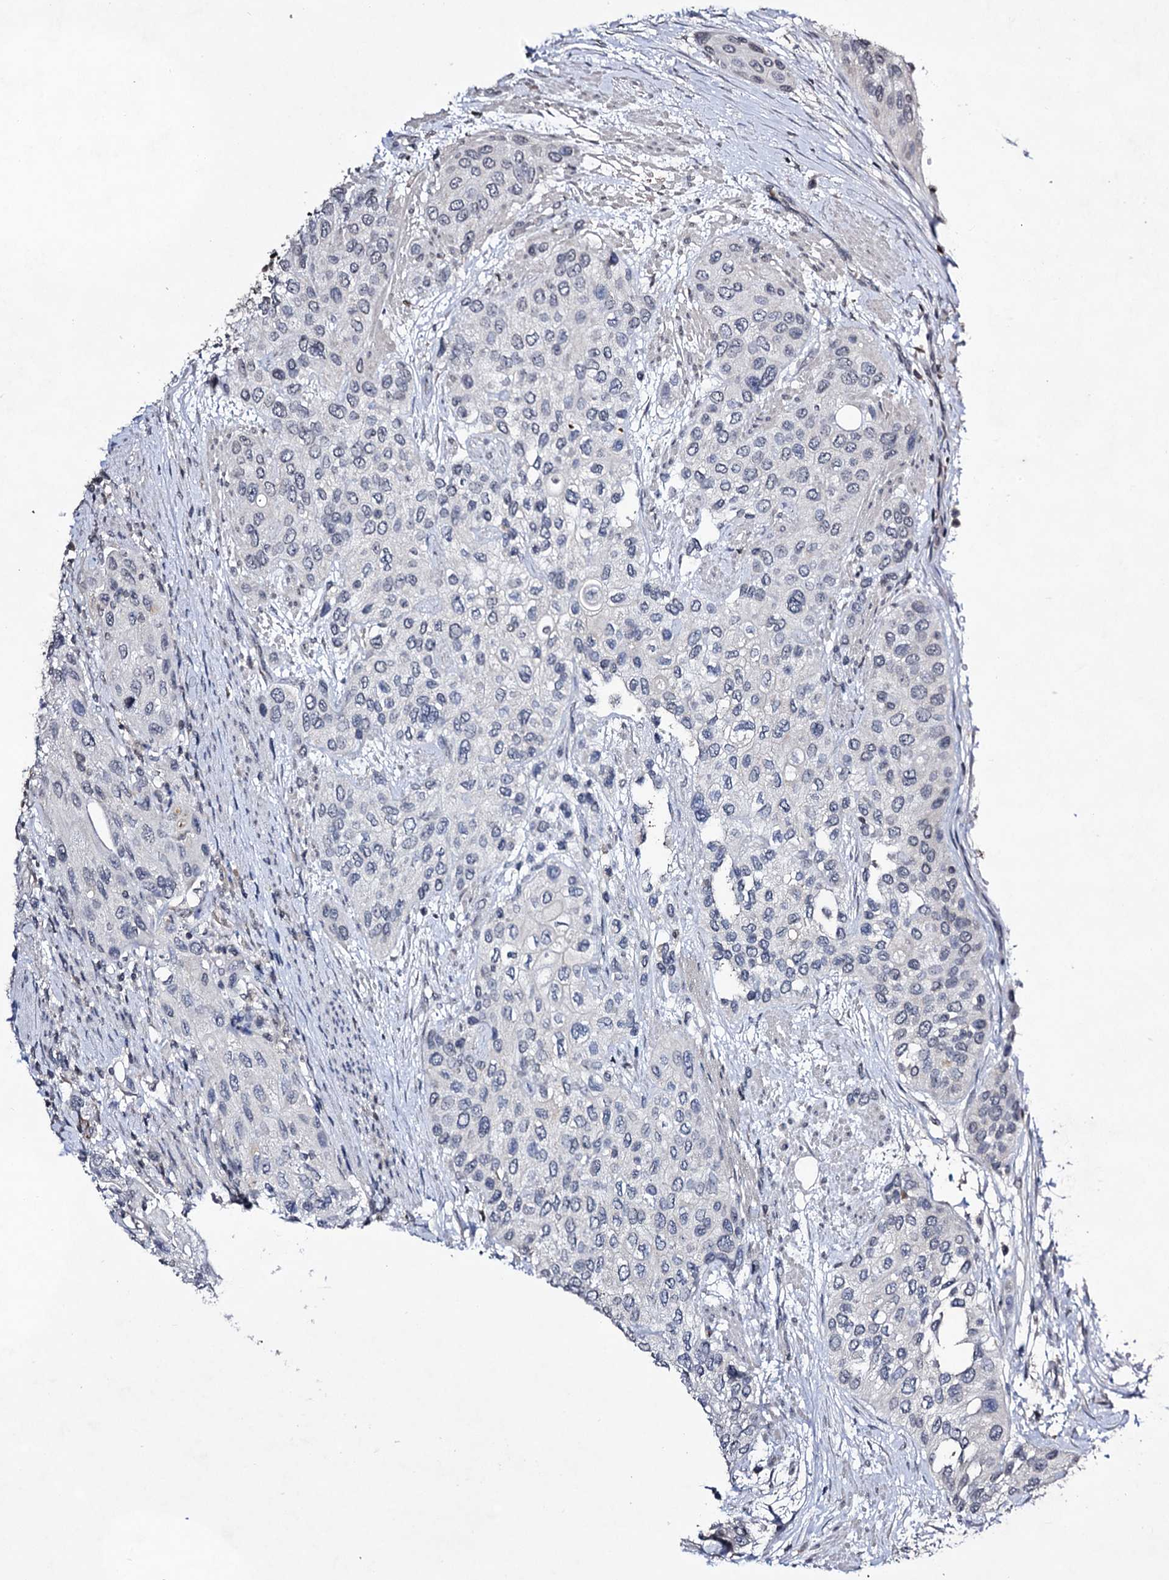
{"staining": {"intensity": "negative", "quantity": "none", "location": "none"}, "tissue": "urothelial cancer", "cell_type": "Tumor cells", "image_type": "cancer", "snomed": [{"axis": "morphology", "description": "Normal tissue, NOS"}, {"axis": "morphology", "description": "Urothelial carcinoma, High grade"}, {"axis": "topography", "description": "Vascular tissue"}, {"axis": "topography", "description": "Urinary bladder"}], "caption": "Immunohistochemistry of human high-grade urothelial carcinoma demonstrates no positivity in tumor cells.", "gene": "PLIN1", "patient": {"sex": "female", "age": 56}}